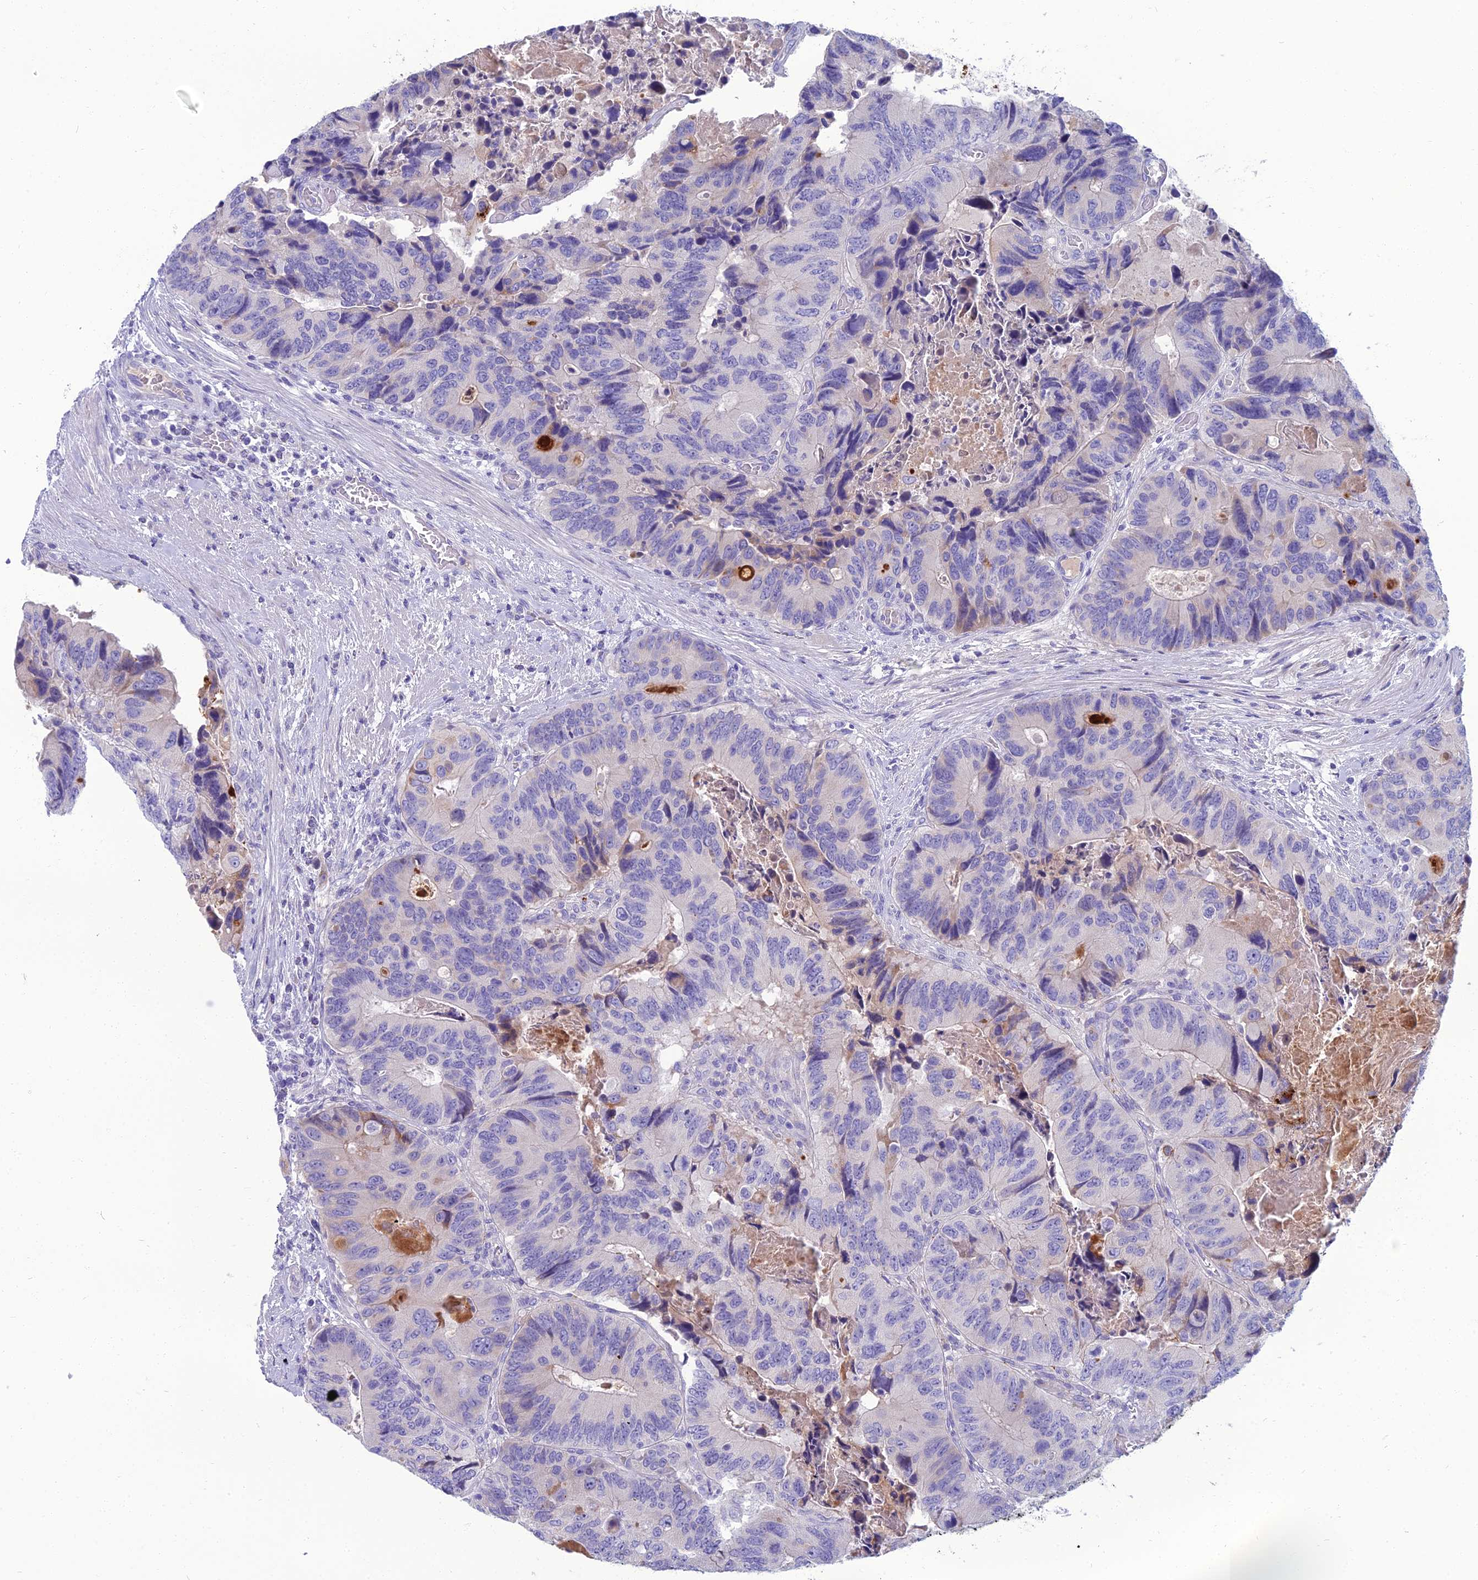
{"staining": {"intensity": "negative", "quantity": "none", "location": "none"}, "tissue": "colorectal cancer", "cell_type": "Tumor cells", "image_type": "cancer", "snomed": [{"axis": "morphology", "description": "Adenocarcinoma, NOS"}, {"axis": "topography", "description": "Colon"}], "caption": "An IHC micrograph of colorectal adenocarcinoma is shown. There is no staining in tumor cells of colorectal adenocarcinoma. (DAB (3,3'-diaminobenzidine) IHC, high magnification).", "gene": "SPTLC3", "patient": {"sex": "male", "age": 84}}